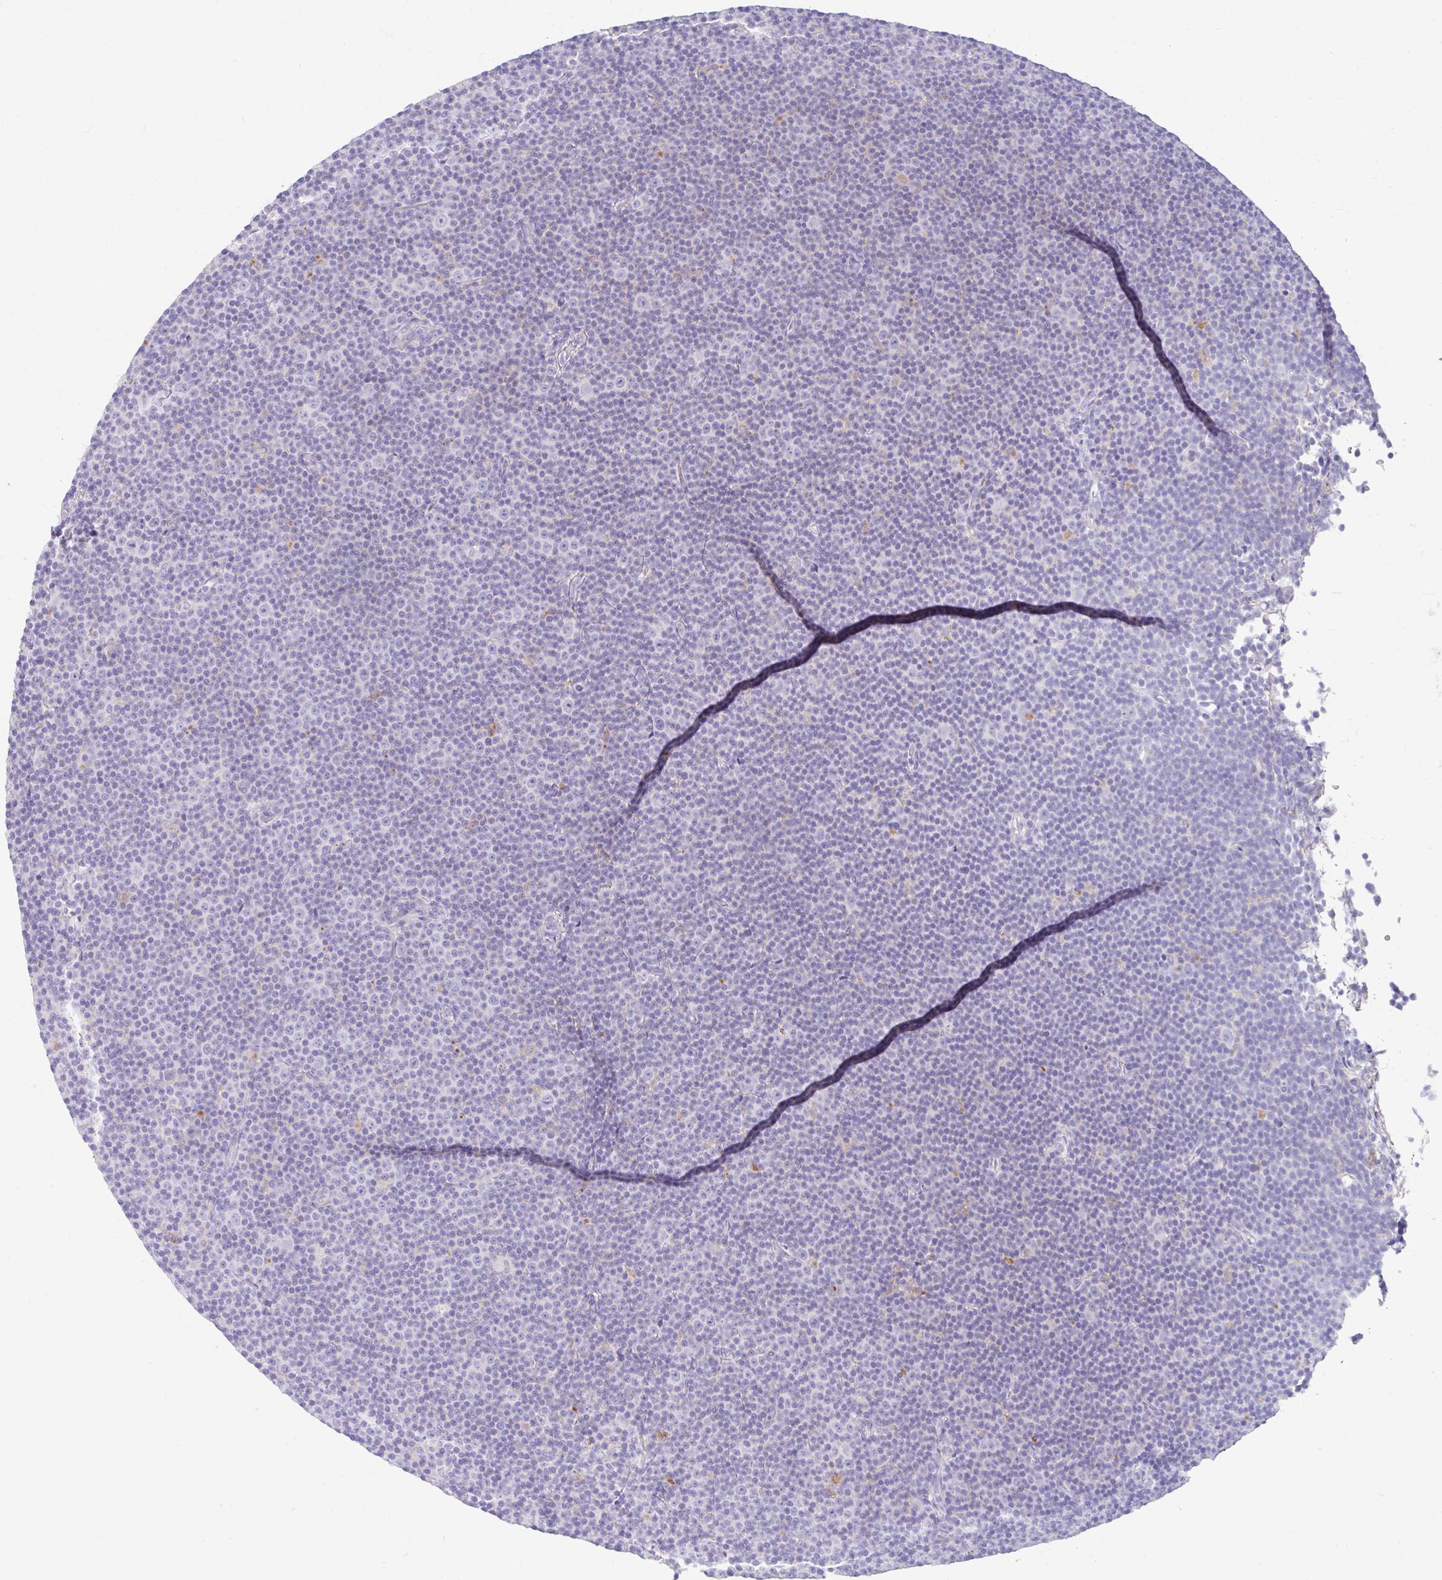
{"staining": {"intensity": "negative", "quantity": "none", "location": "none"}, "tissue": "lymphoma", "cell_type": "Tumor cells", "image_type": "cancer", "snomed": [{"axis": "morphology", "description": "Malignant lymphoma, non-Hodgkin's type, Low grade"}, {"axis": "topography", "description": "Lymph node"}], "caption": "Immunohistochemical staining of human low-grade malignant lymphoma, non-Hodgkin's type exhibits no significant staining in tumor cells. (DAB immunohistochemistry (IHC), high magnification).", "gene": "ZNF33A", "patient": {"sex": "female", "age": 67}}